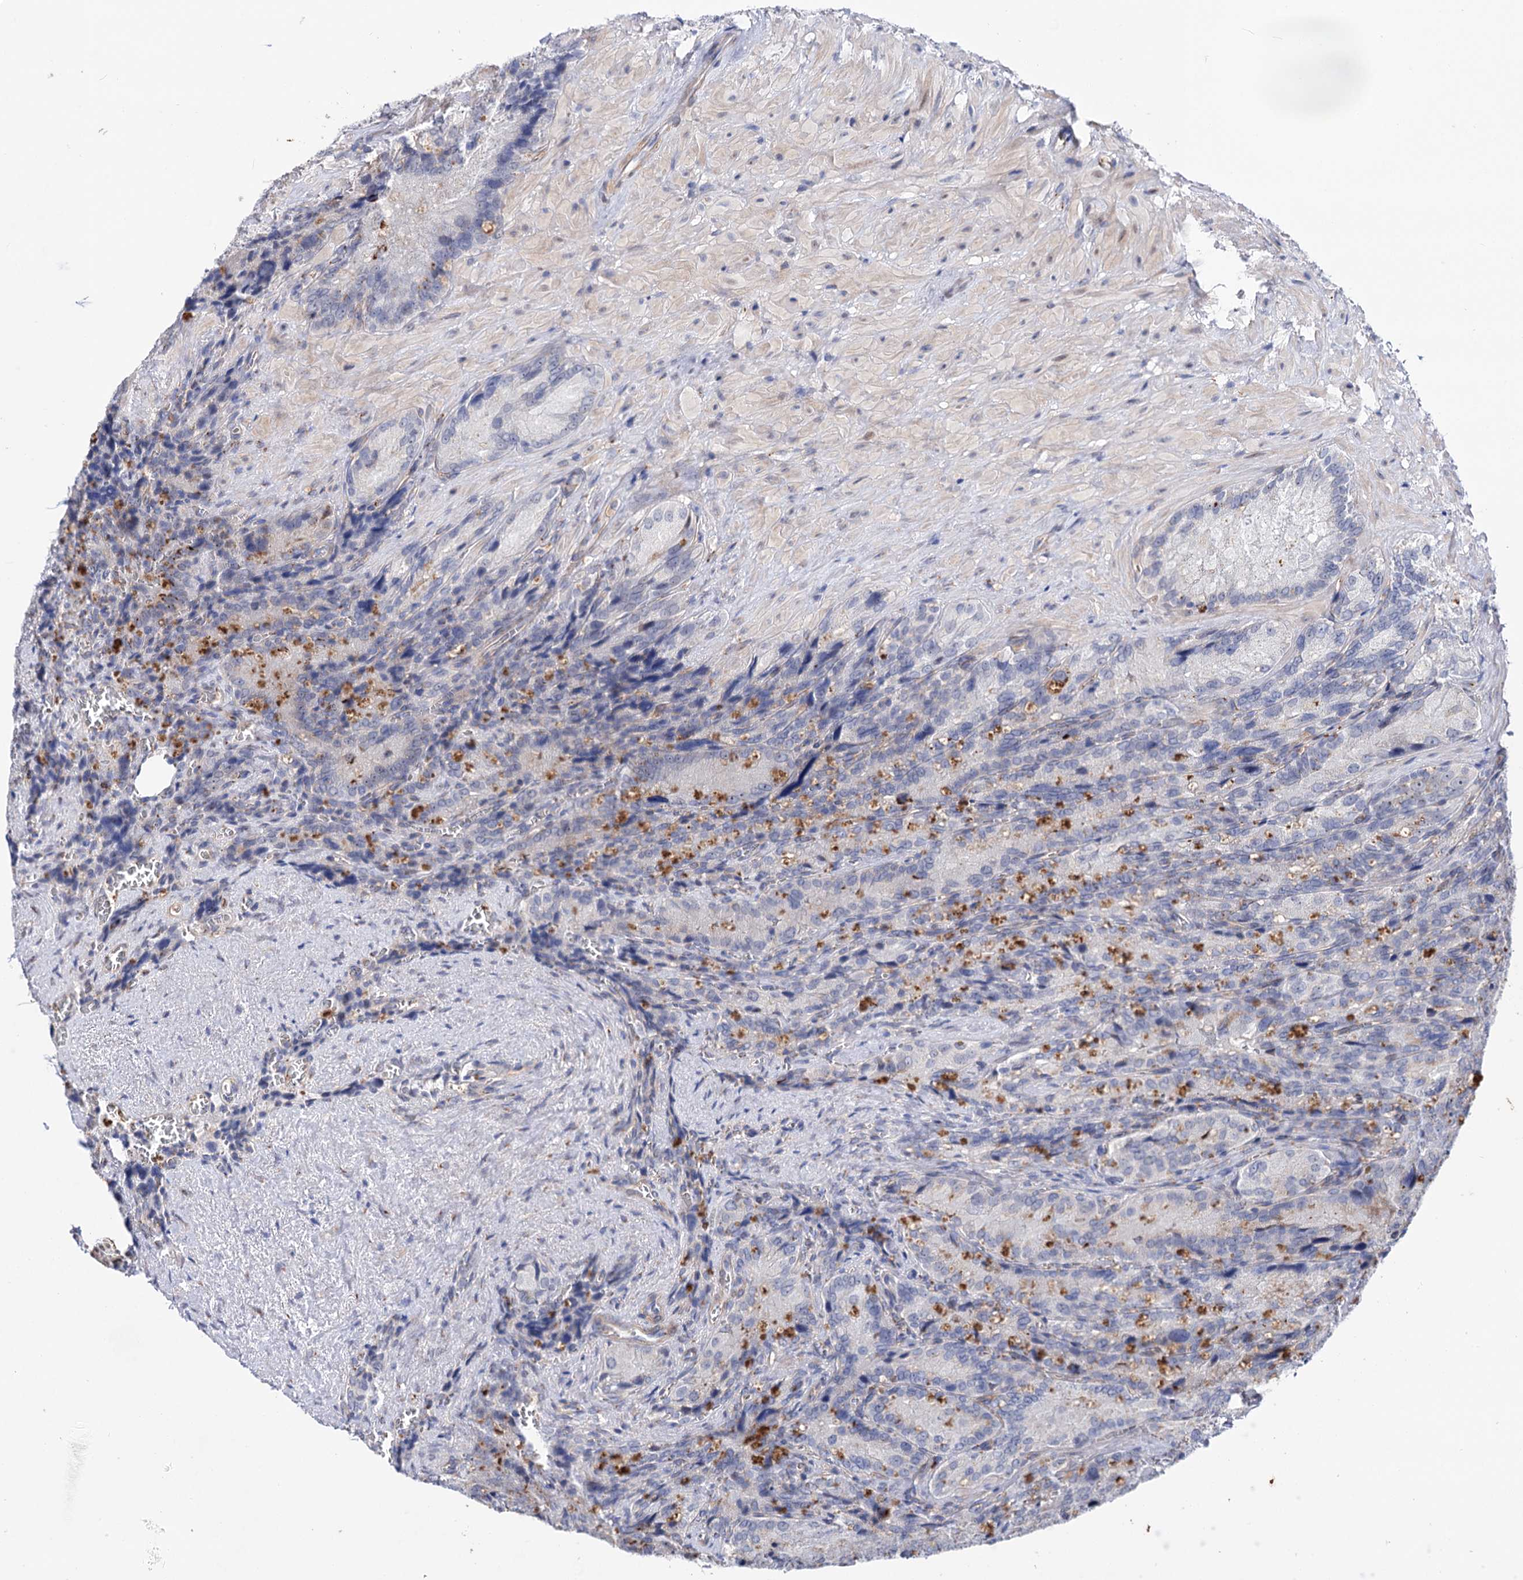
{"staining": {"intensity": "moderate", "quantity": "<25%", "location": "cytoplasmic/membranous"}, "tissue": "seminal vesicle", "cell_type": "Glandular cells", "image_type": "normal", "snomed": [{"axis": "morphology", "description": "Normal tissue, NOS"}, {"axis": "topography", "description": "Seminal veicle"}], "caption": "A histopathology image showing moderate cytoplasmic/membranous expression in about <25% of glandular cells in normal seminal vesicle, as visualized by brown immunohistochemical staining.", "gene": "C11orf96", "patient": {"sex": "male", "age": 62}}